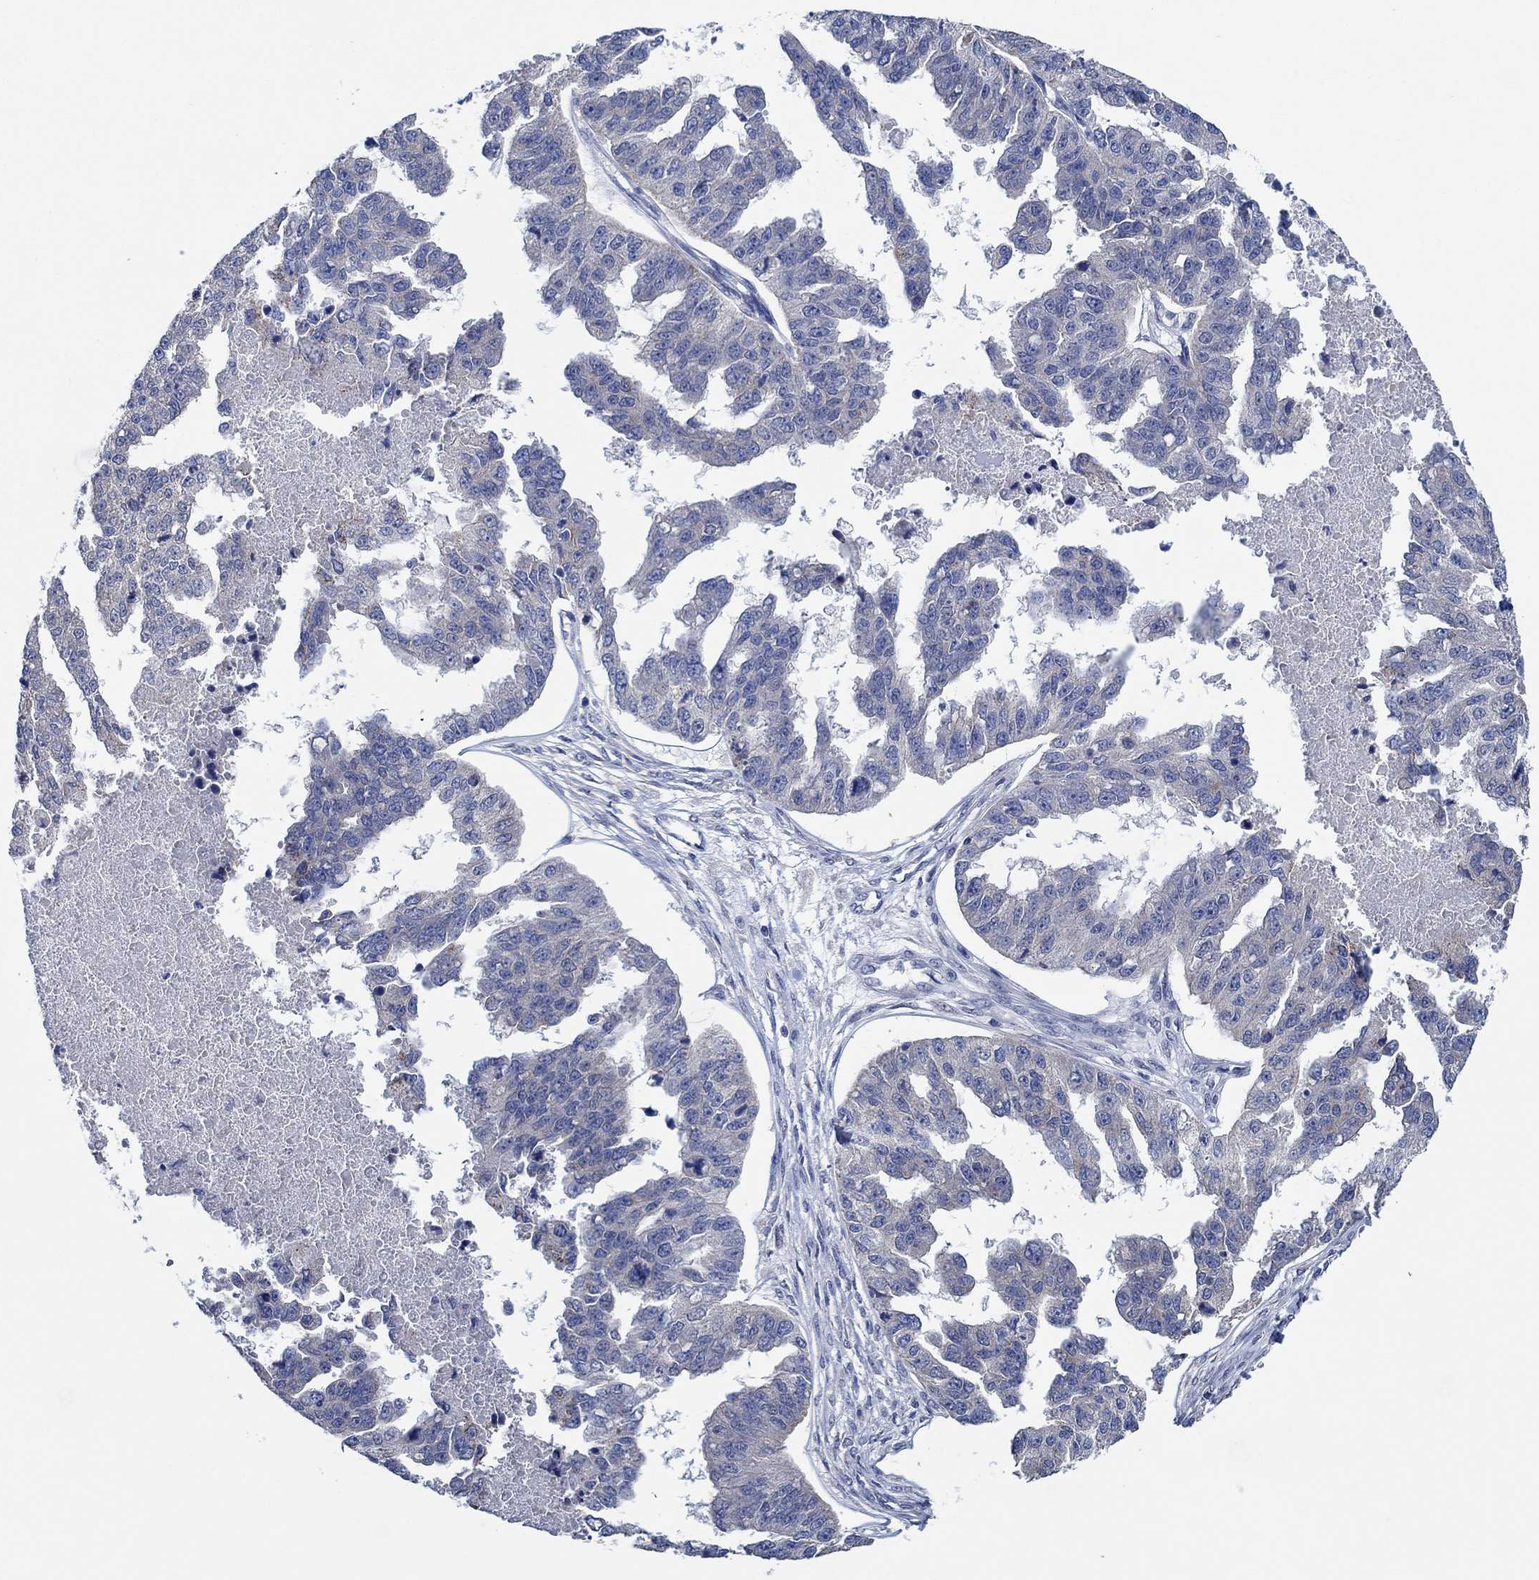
{"staining": {"intensity": "negative", "quantity": "none", "location": "none"}, "tissue": "ovarian cancer", "cell_type": "Tumor cells", "image_type": "cancer", "snomed": [{"axis": "morphology", "description": "Cystadenocarcinoma, serous, NOS"}, {"axis": "topography", "description": "Ovary"}], "caption": "Histopathology image shows no significant protein positivity in tumor cells of ovarian serous cystadenocarcinoma.", "gene": "PRRT3", "patient": {"sex": "female", "age": 58}}